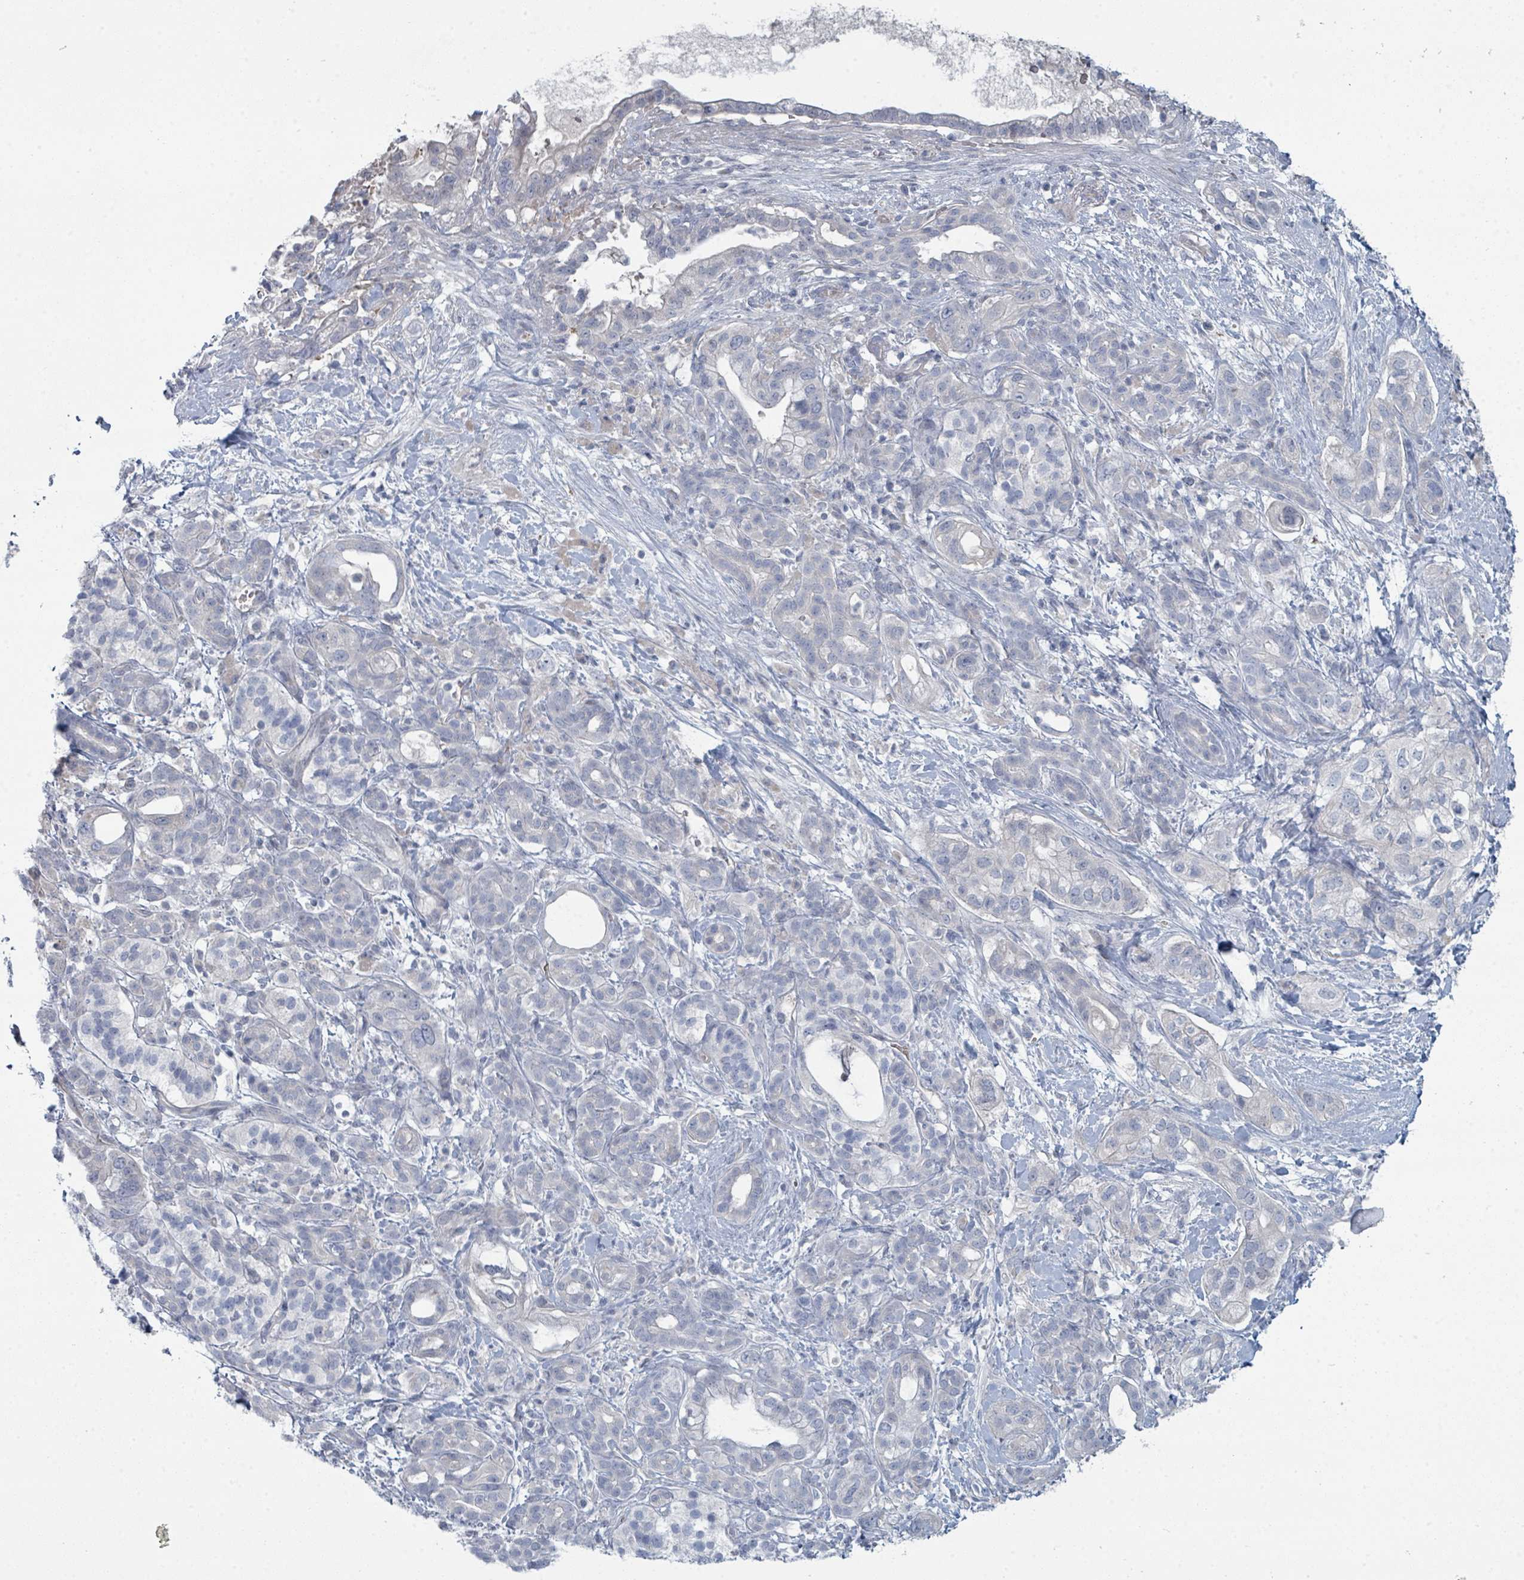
{"staining": {"intensity": "negative", "quantity": "none", "location": "none"}, "tissue": "pancreatic cancer", "cell_type": "Tumor cells", "image_type": "cancer", "snomed": [{"axis": "morphology", "description": "Adenocarcinoma, NOS"}, {"axis": "topography", "description": "Pancreas"}], "caption": "Protein analysis of pancreatic cancer displays no significant expression in tumor cells.", "gene": "SLC25A45", "patient": {"sex": "male", "age": 44}}